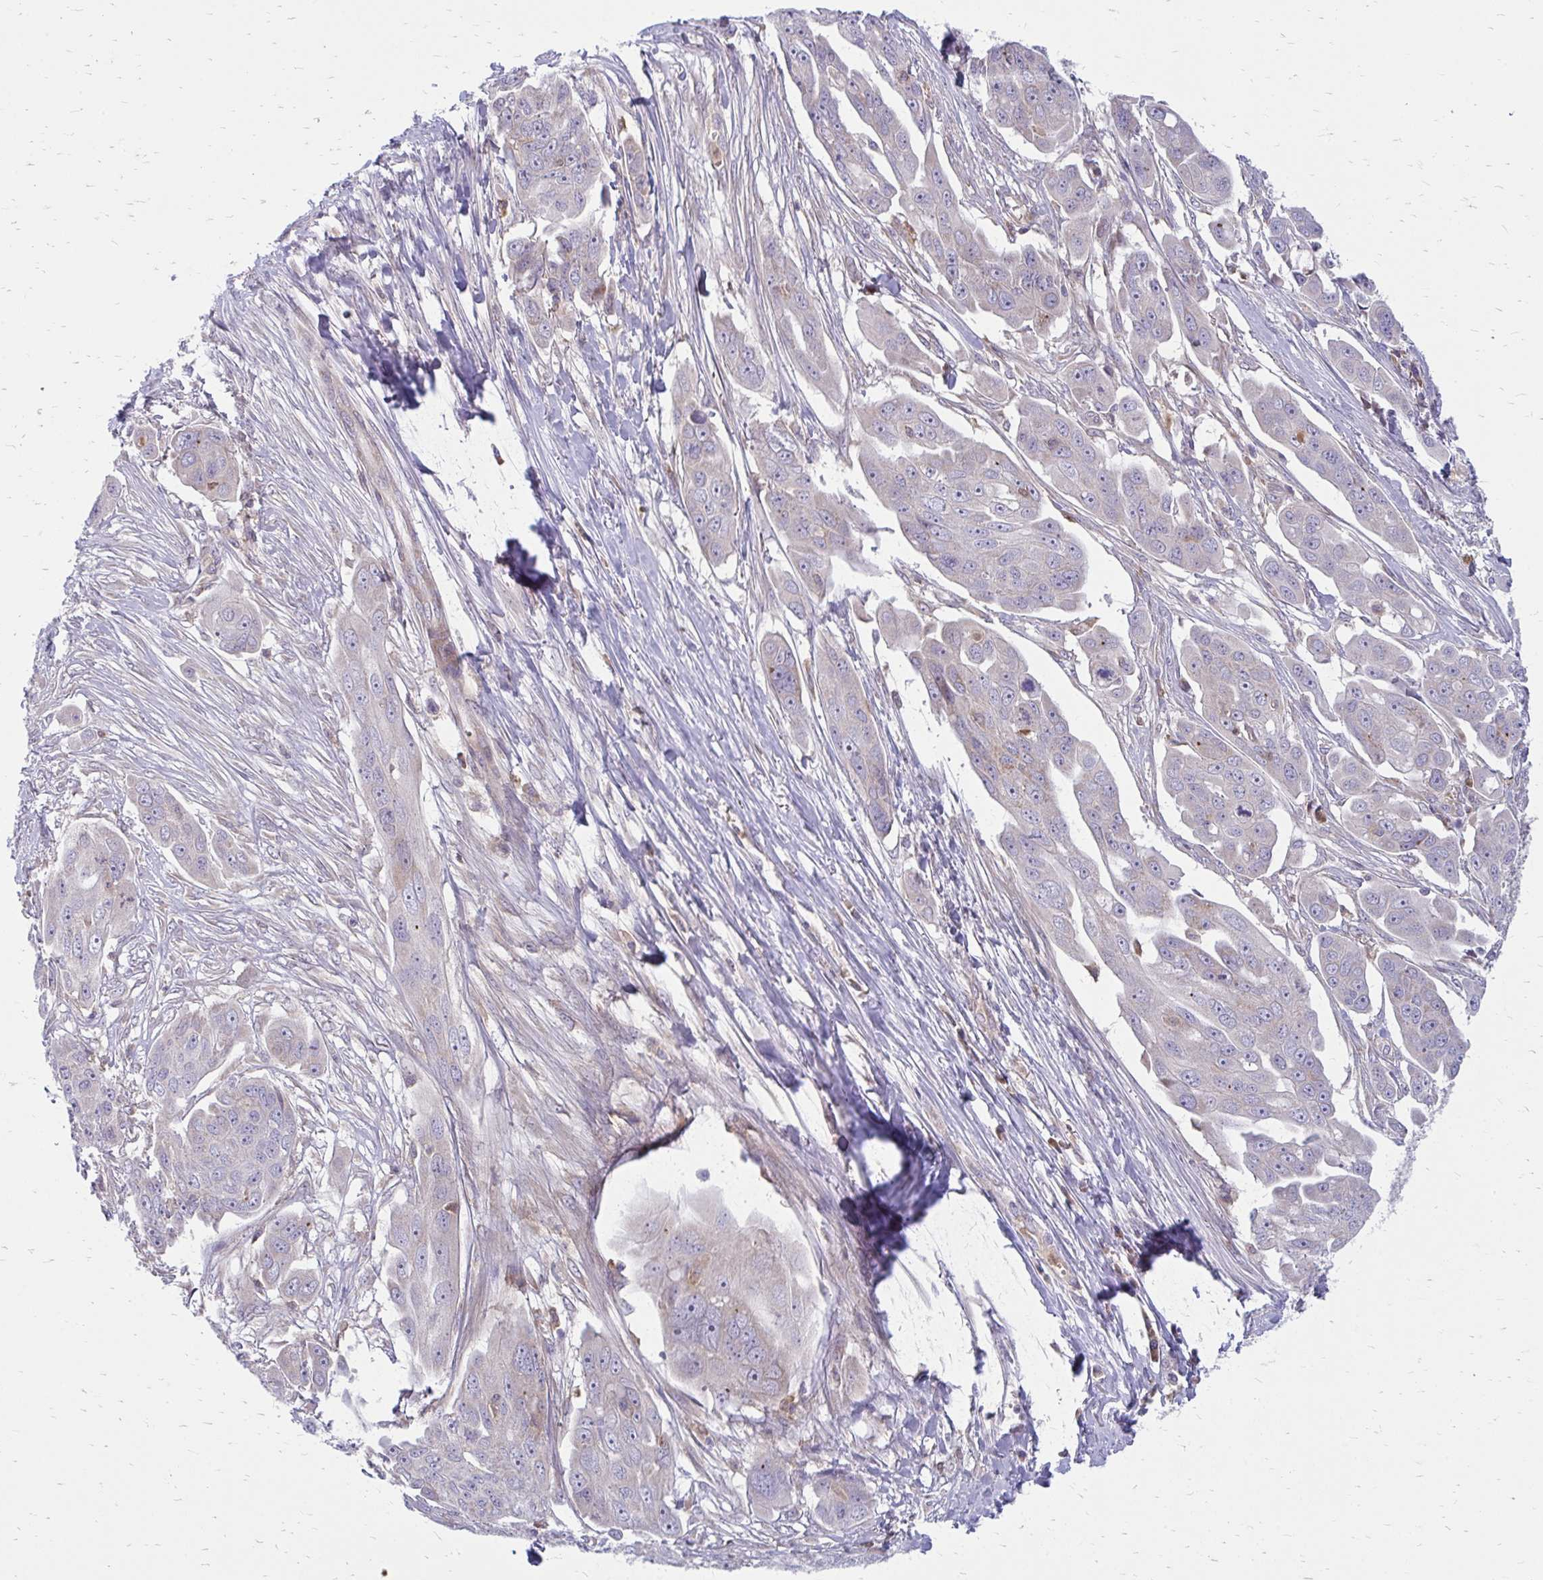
{"staining": {"intensity": "negative", "quantity": "none", "location": "none"}, "tissue": "ovarian cancer", "cell_type": "Tumor cells", "image_type": "cancer", "snomed": [{"axis": "morphology", "description": "Carcinoma, endometroid"}, {"axis": "topography", "description": "Ovary"}], "caption": "Immunohistochemistry image of neoplastic tissue: human ovarian cancer (endometroid carcinoma) stained with DAB shows no significant protein positivity in tumor cells. Brightfield microscopy of IHC stained with DAB (brown) and hematoxylin (blue), captured at high magnification.", "gene": "ASAP1", "patient": {"sex": "female", "age": 70}}